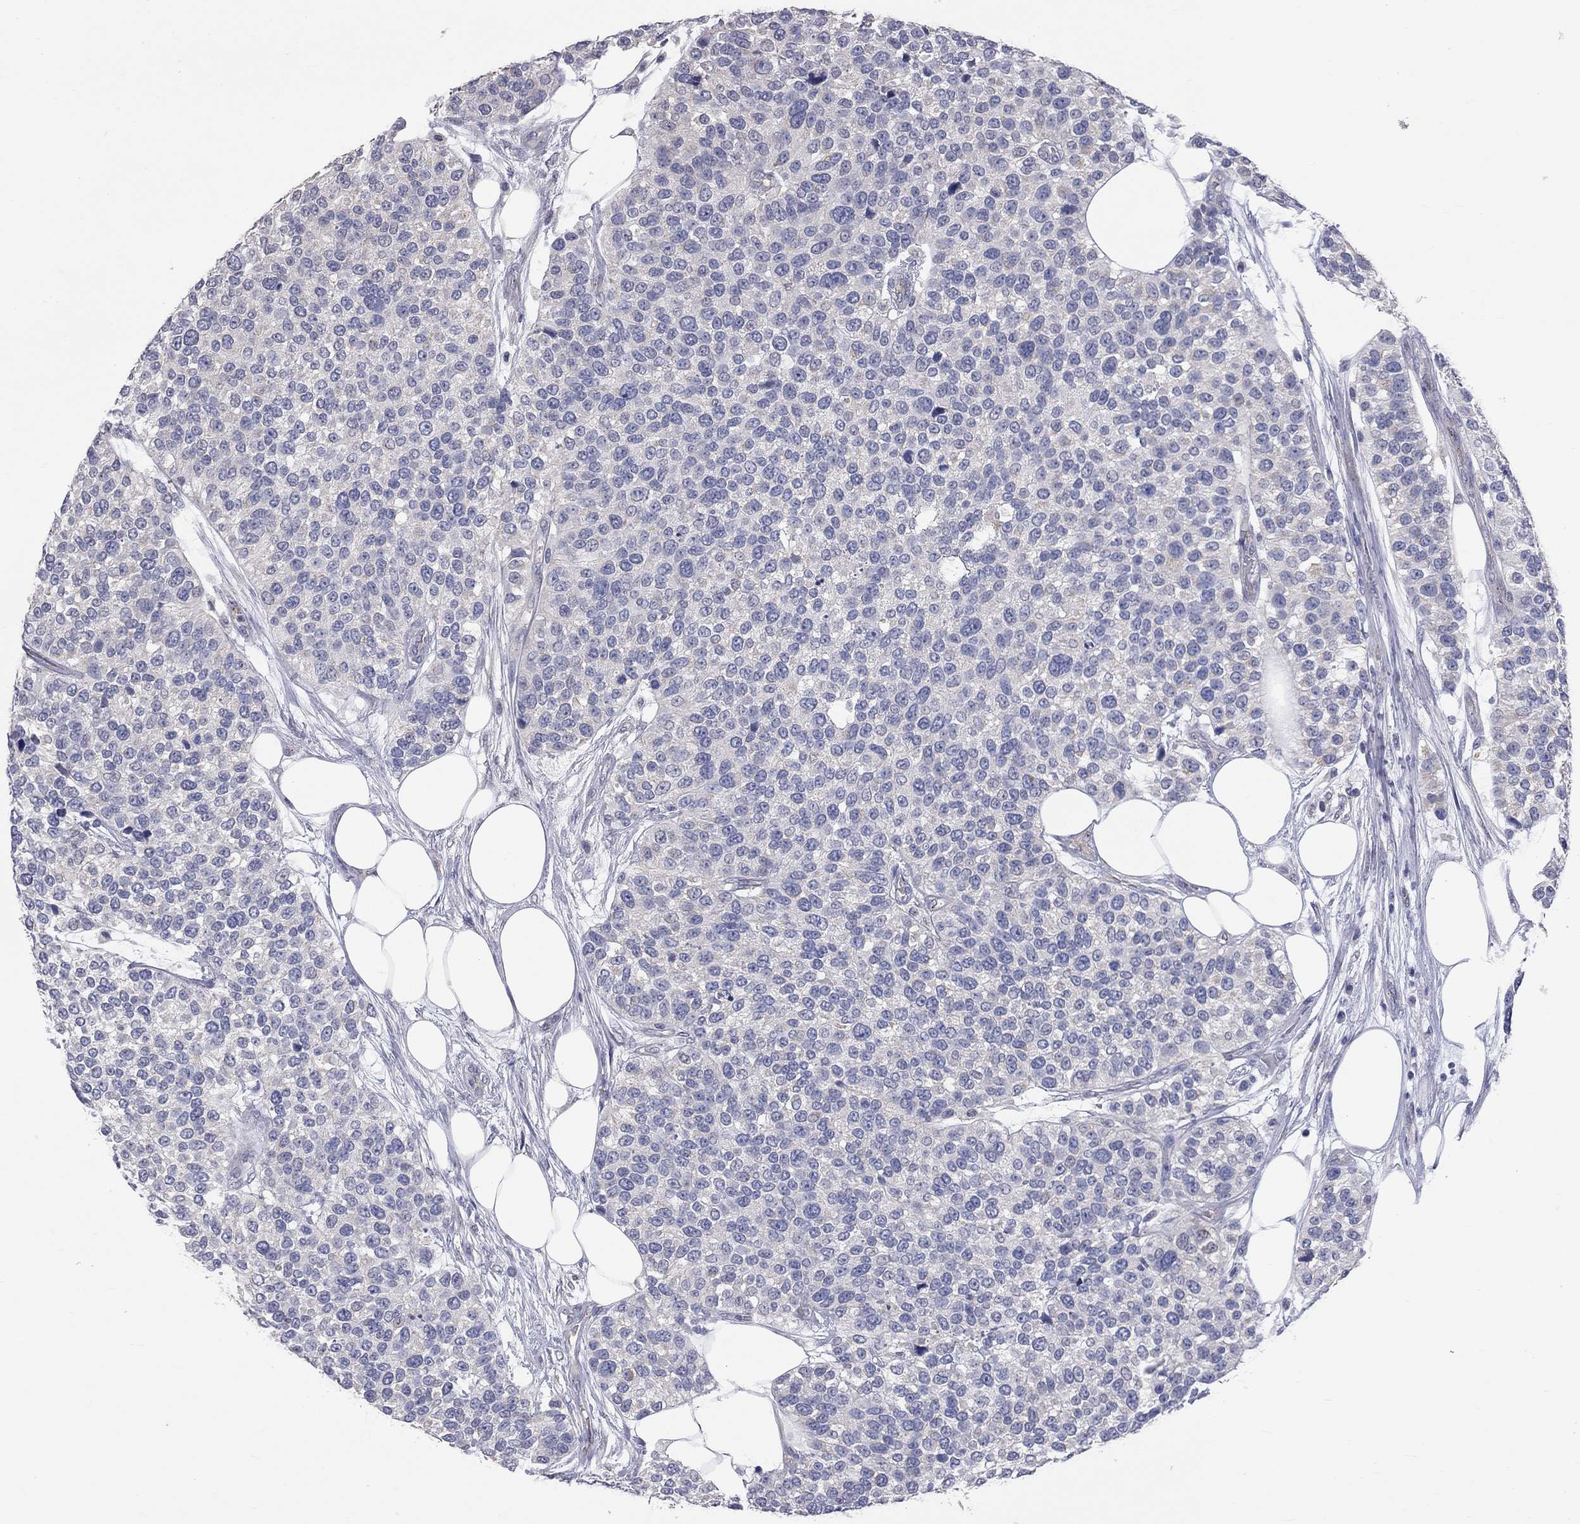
{"staining": {"intensity": "negative", "quantity": "none", "location": "none"}, "tissue": "urothelial cancer", "cell_type": "Tumor cells", "image_type": "cancer", "snomed": [{"axis": "morphology", "description": "Urothelial carcinoma, High grade"}, {"axis": "topography", "description": "Urinary bladder"}], "caption": "Urothelial cancer was stained to show a protein in brown. There is no significant staining in tumor cells. The staining was performed using DAB (3,3'-diaminobenzidine) to visualize the protein expression in brown, while the nuclei were stained in blue with hematoxylin (Magnification: 20x).", "gene": "OPRK1", "patient": {"sex": "male", "age": 77}}